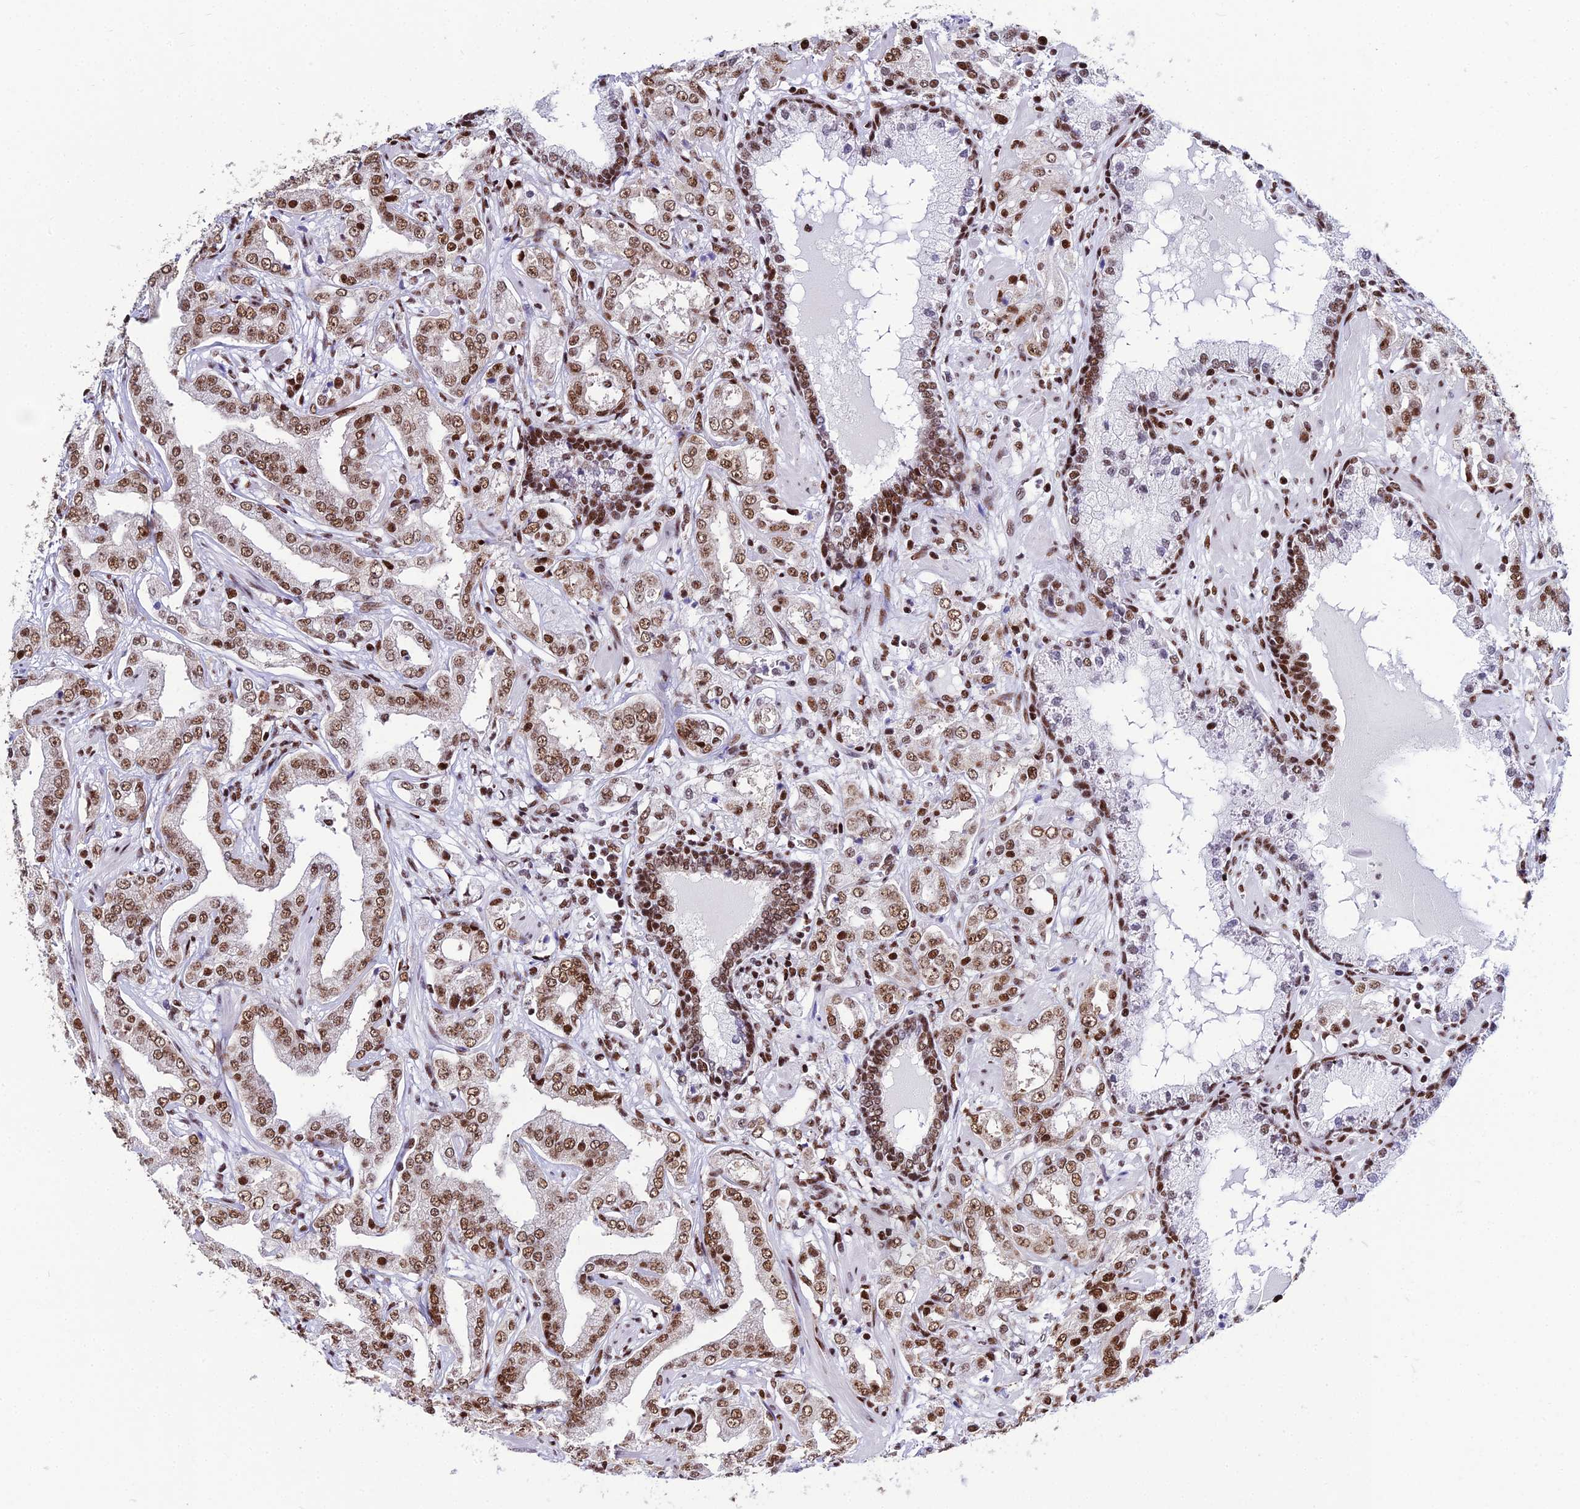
{"staining": {"intensity": "moderate", "quantity": ">75%", "location": "nuclear"}, "tissue": "prostate cancer", "cell_type": "Tumor cells", "image_type": "cancer", "snomed": [{"axis": "morphology", "description": "Adenocarcinoma, High grade"}, {"axis": "topography", "description": "Prostate"}], "caption": "This is a histology image of immunohistochemistry staining of prostate adenocarcinoma (high-grade), which shows moderate staining in the nuclear of tumor cells.", "gene": "HNRNPH1", "patient": {"sex": "male", "age": 63}}